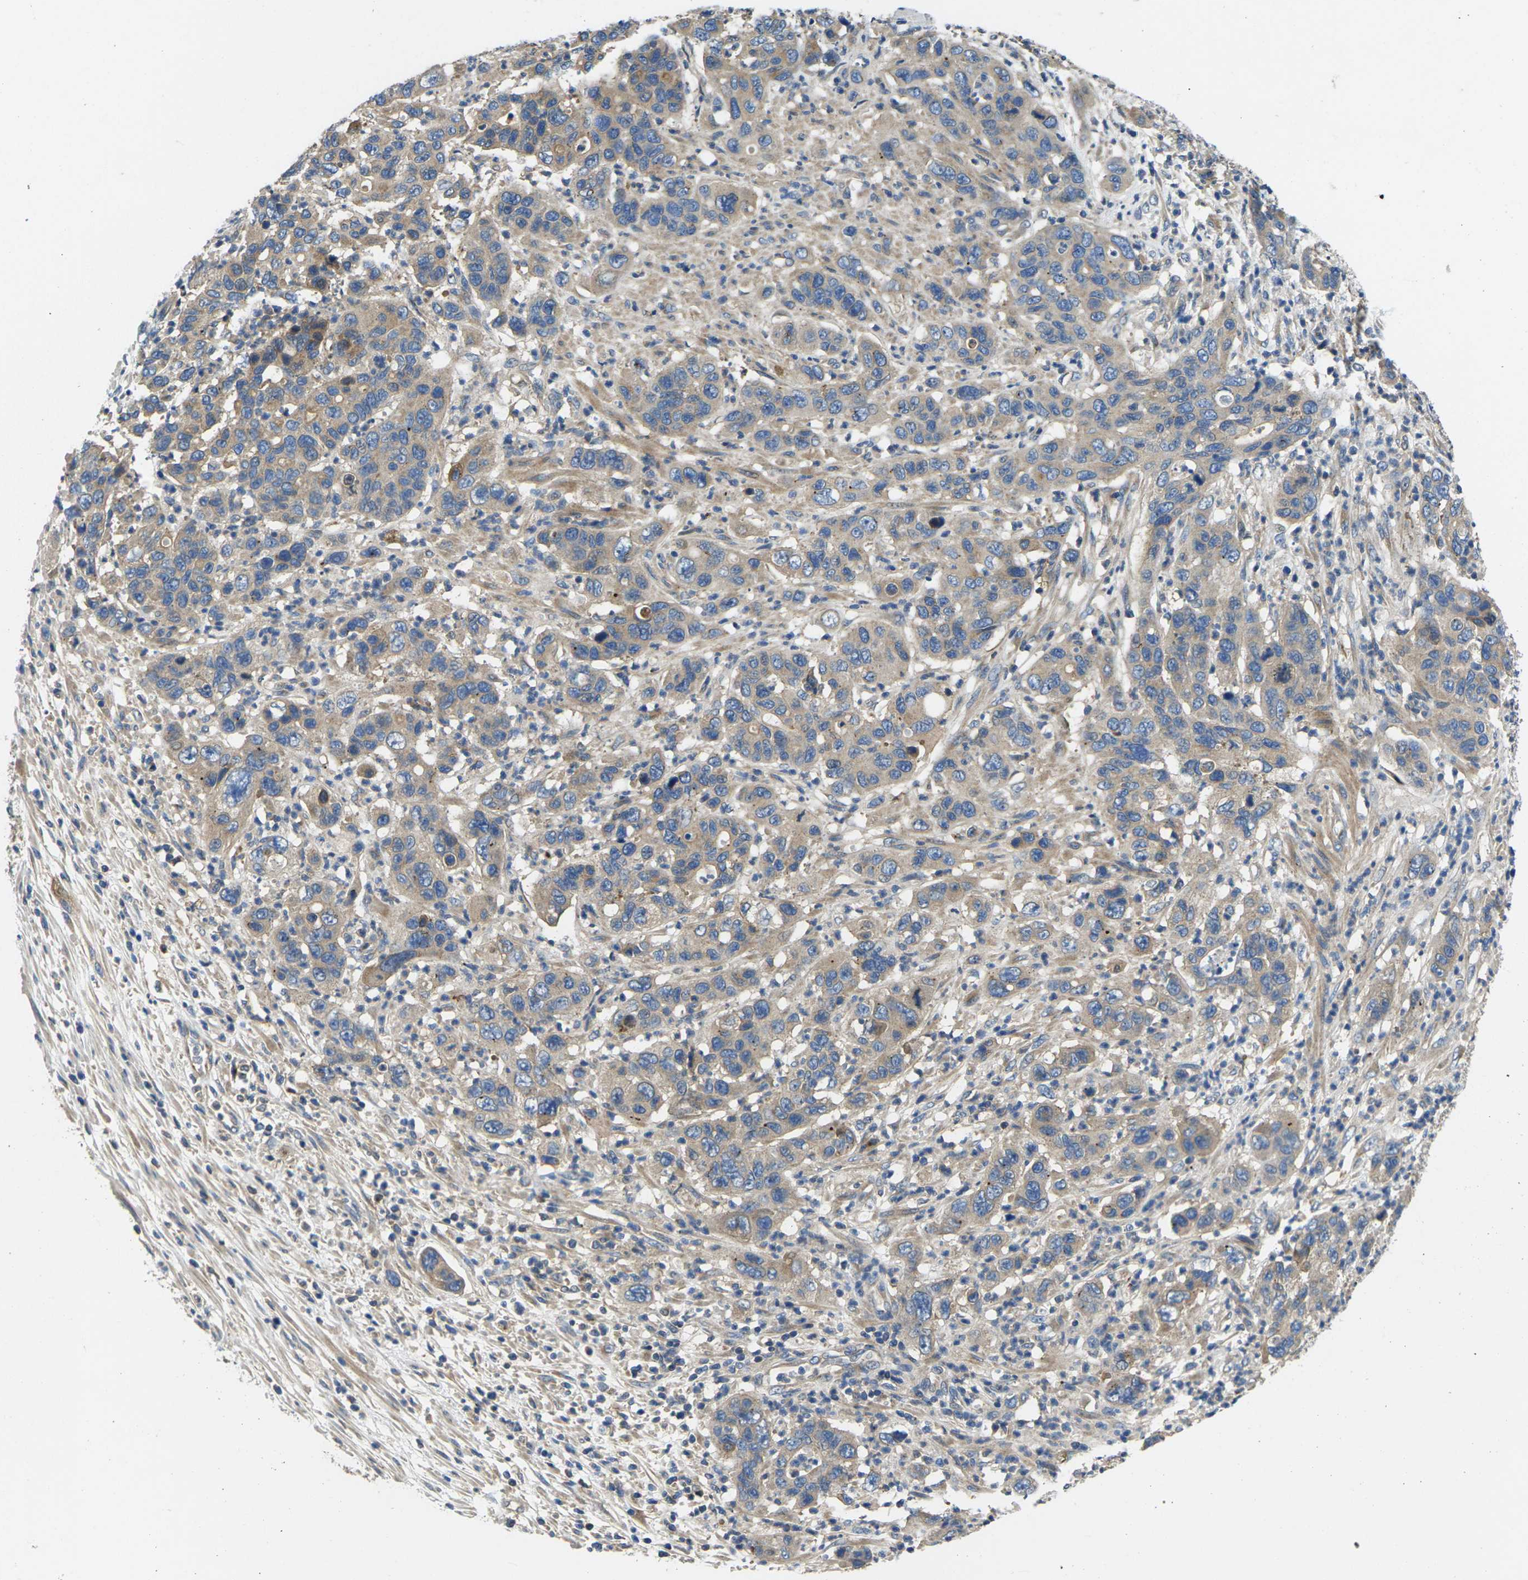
{"staining": {"intensity": "moderate", "quantity": "25%-75%", "location": "cytoplasmic/membranous"}, "tissue": "pancreatic cancer", "cell_type": "Tumor cells", "image_type": "cancer", "snomed": [{"axis": "morphology", "description": "Adenocarcinoma, NOS"}, {"axis": "topography", "description": "Pancreas"}], "caption": "Protein staining of adenocarcinoma (pancreatic) tissue shows moderate cytoplasmic/membranous expression in about 25%-75% of tumor cells.", "gene": "TMCC2", "patient": {"sex": "female", "age": 71}}